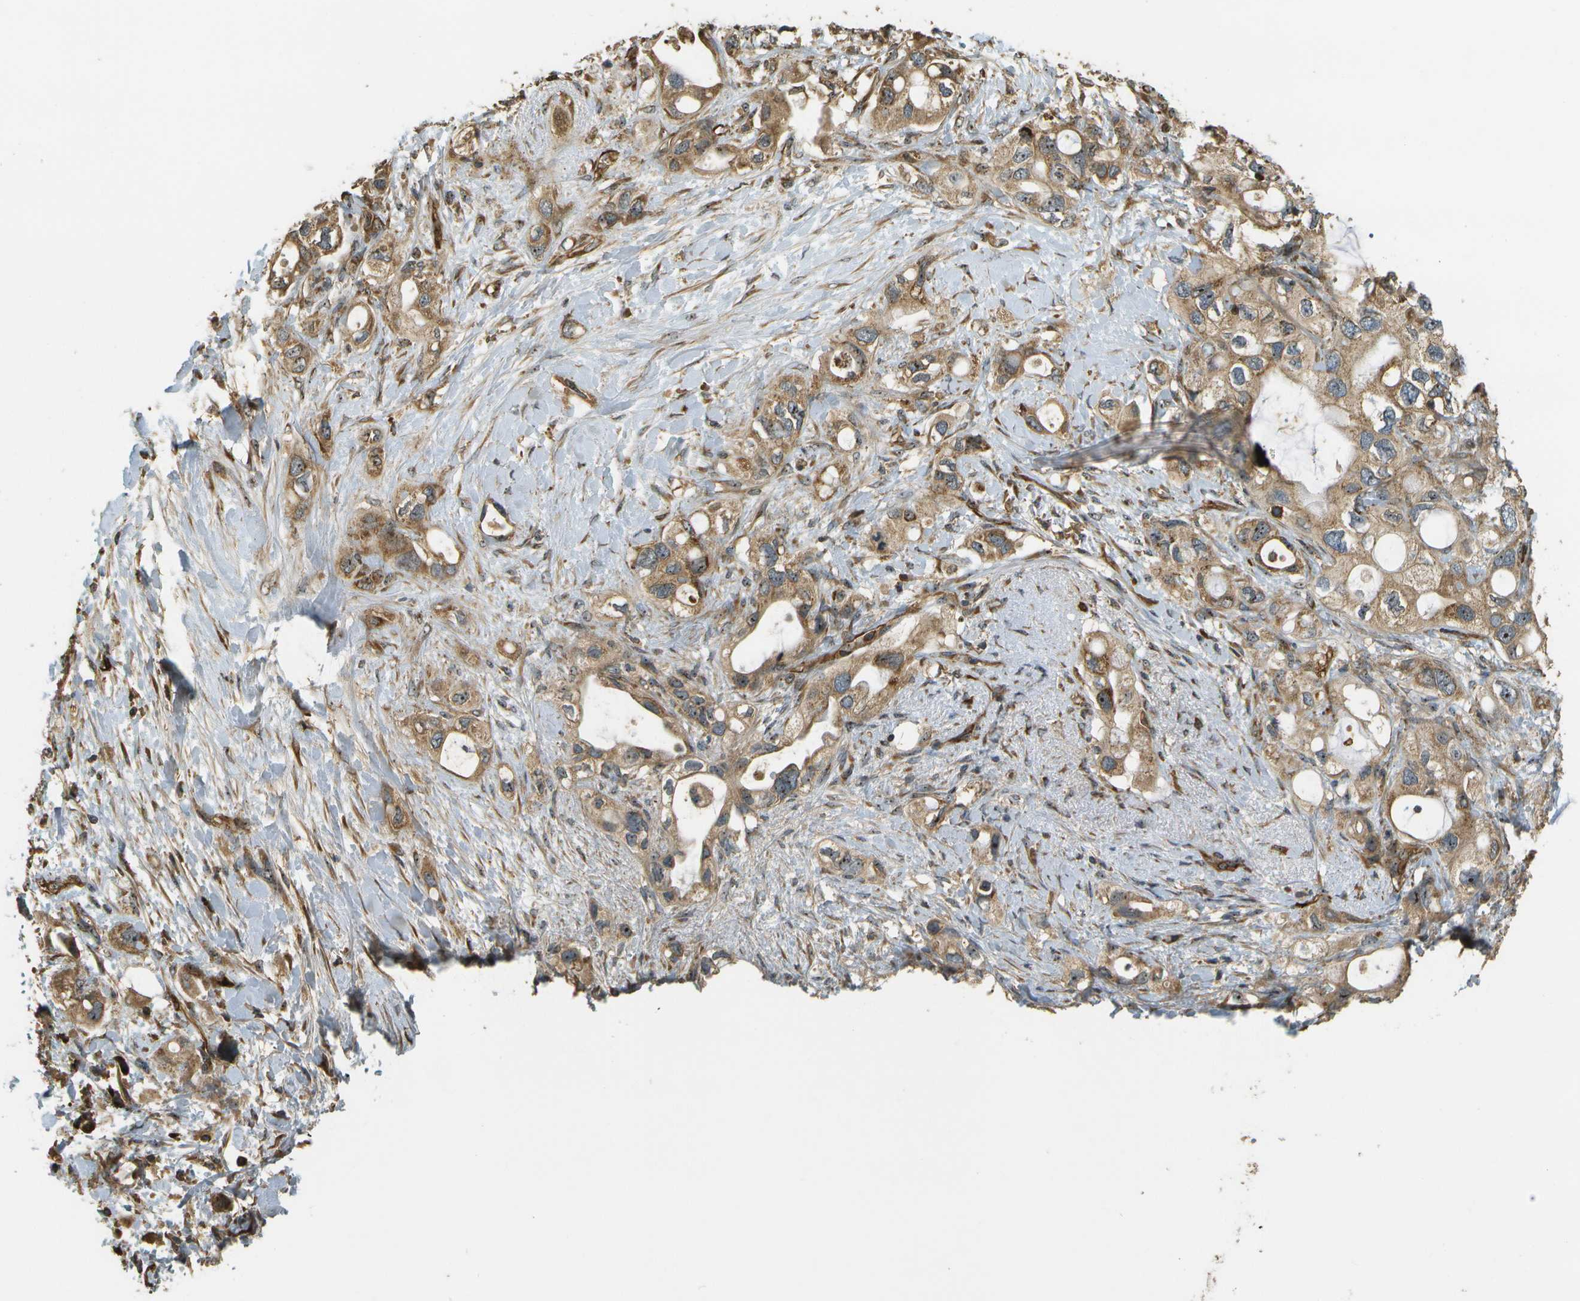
{"staining": {"intensity": "moderate", "quantity": ">75%", "location": "cytoplasmic/membranous,nuclear"}, "tissue": "pancreatic cancer", "cell_type": "Tumor cells", "image_type": "cancer", "snomed": [{"axis": "morphology", "description": "Adenocarcinoma, NOS"}, {"axis": "topography", "description": "Pancreas"}], "caption": "Human pancreatic adenocarcinoma stained for a protein (brown) demonstrates moderate cytoplasmic/membranous and nuclear positive expression in about >75% of tumor cells.", "gene": "LRP12", "patient": {"sex": "female", "age": 56}}